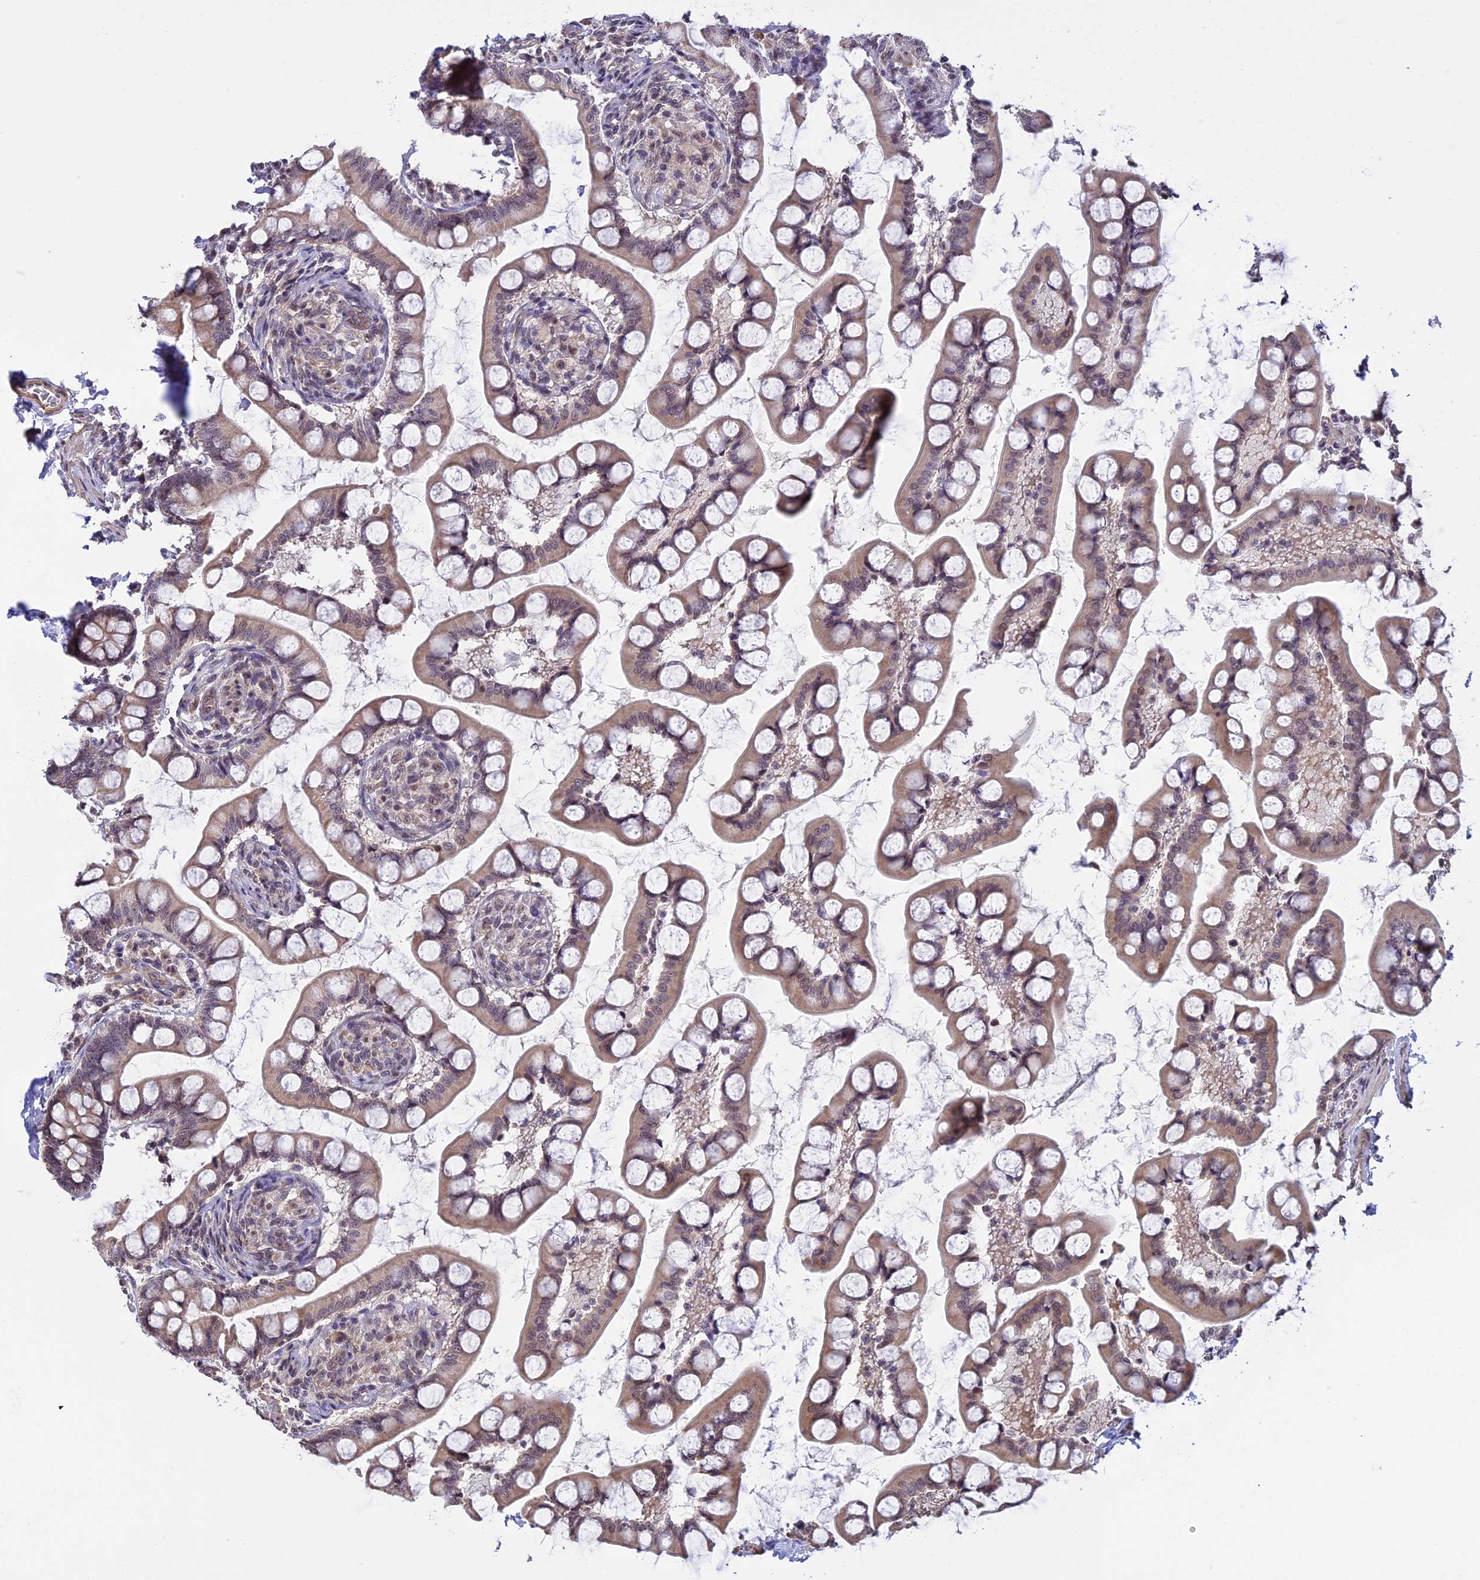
{"staining": {"intensity": "weak", "quantity": ">75%", "location": "cytoplasmic/membranous,nuclear"}, "tissue": "small intestine", "cell_type": "Glandular cells", "image_type": "normal", "snomed": [{"axis": "morphology", "description": "Normal tissue, NOS"}, {"axis": "topography", "description": "Small intestine"}], "caption": "Approximately >75% of glandular cells in unremarkable small intestine display weak cytoplasmic/membranous,nuclear protein positivity as visualized by brown immunohistochemical staining.", "gene": "MGA", "patient": {"sex": "male", "age": 52}}